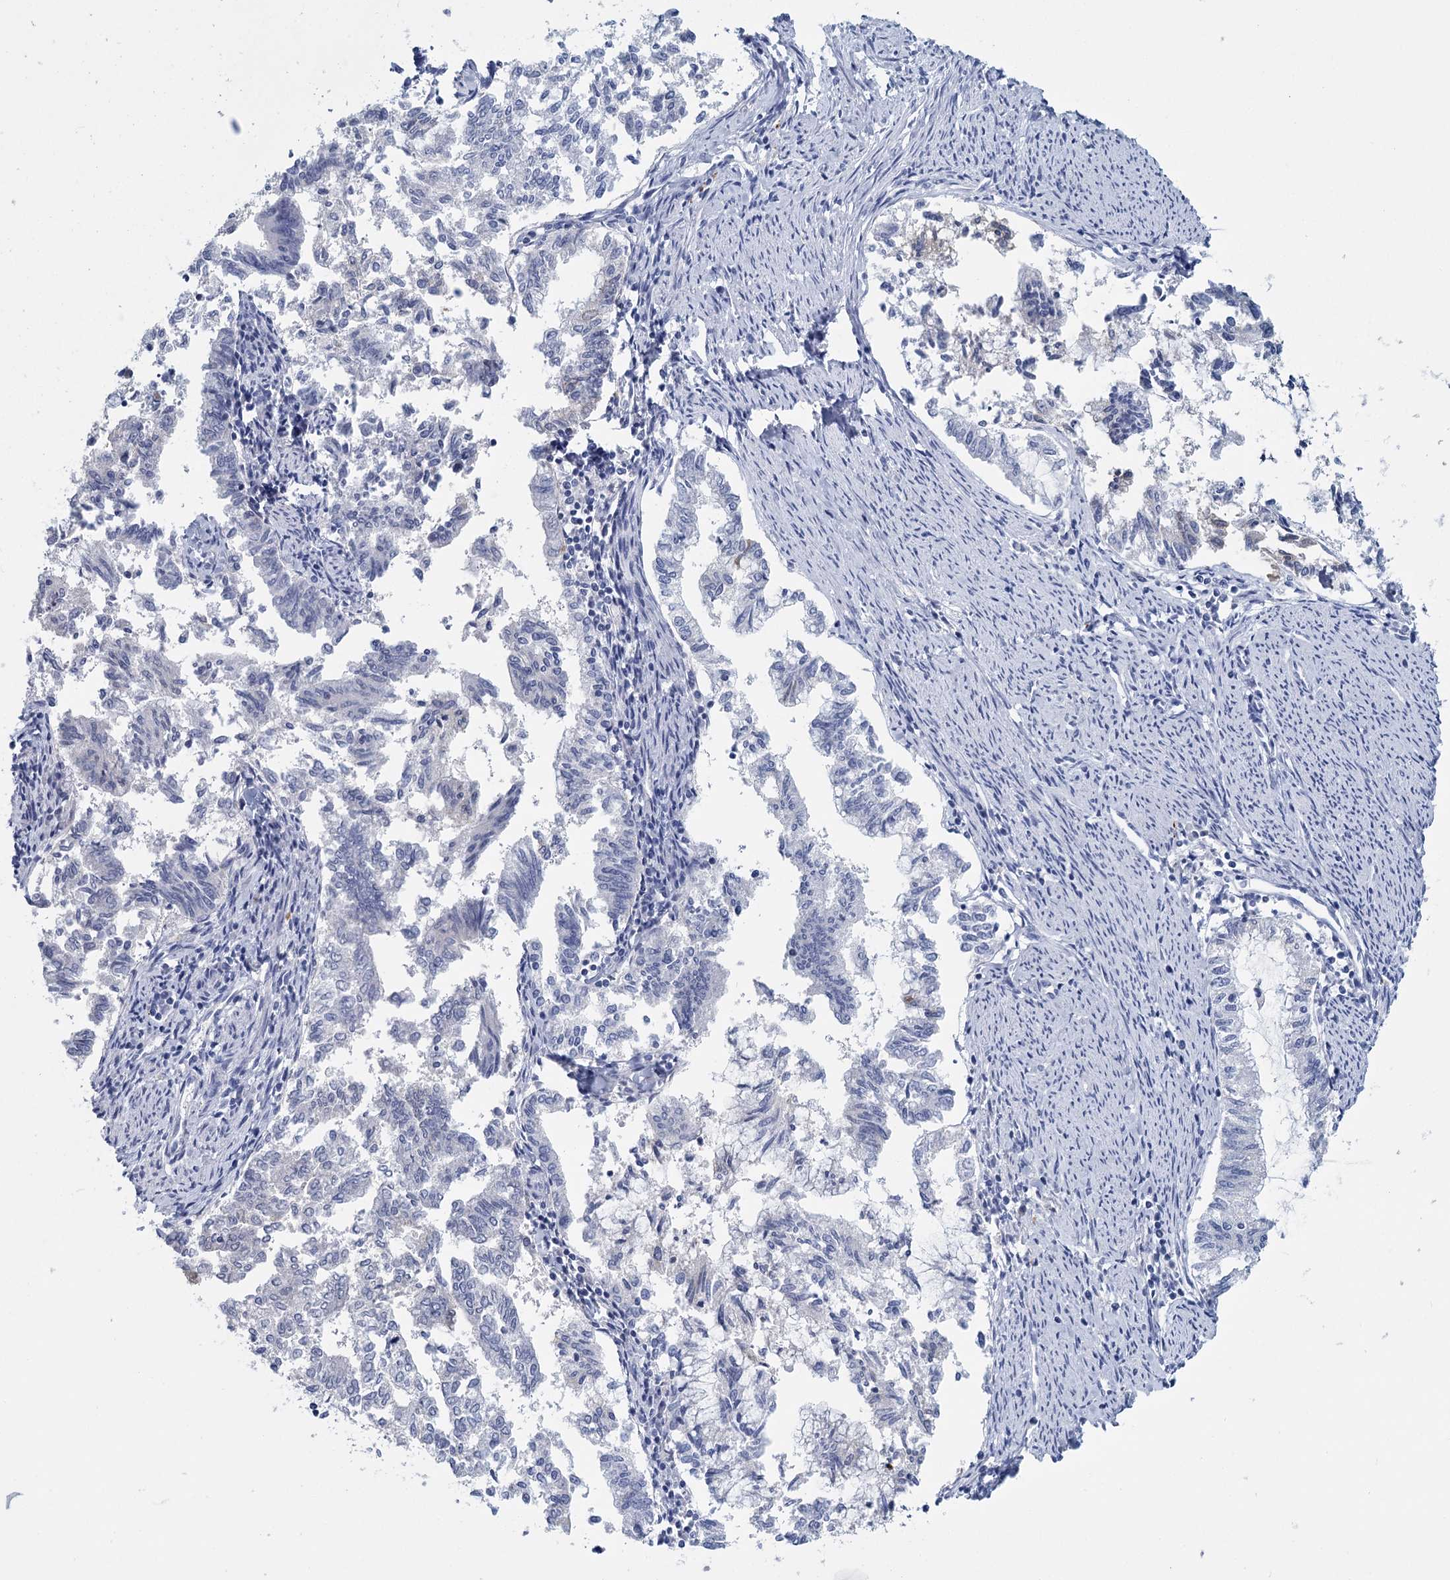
{"staining": {"intensity": "negative", "quantity": "none", "location": "none"}, "tissue": "endometrial cancer", "cell_type": "Tumor cells", "image_type": "cancer", "snomed": [{"axis": "morphology", "description": "Adenocarcinoma, NOS"}, {"axis": "topography", "description": "Endometrium"}], "caption": "This is an immunohistochemistry micrograph of human endometrial cancer. There is no expression in tumor cells.", "gene": "METTL7B", "patient": {"sex": "female", "age": 79}}